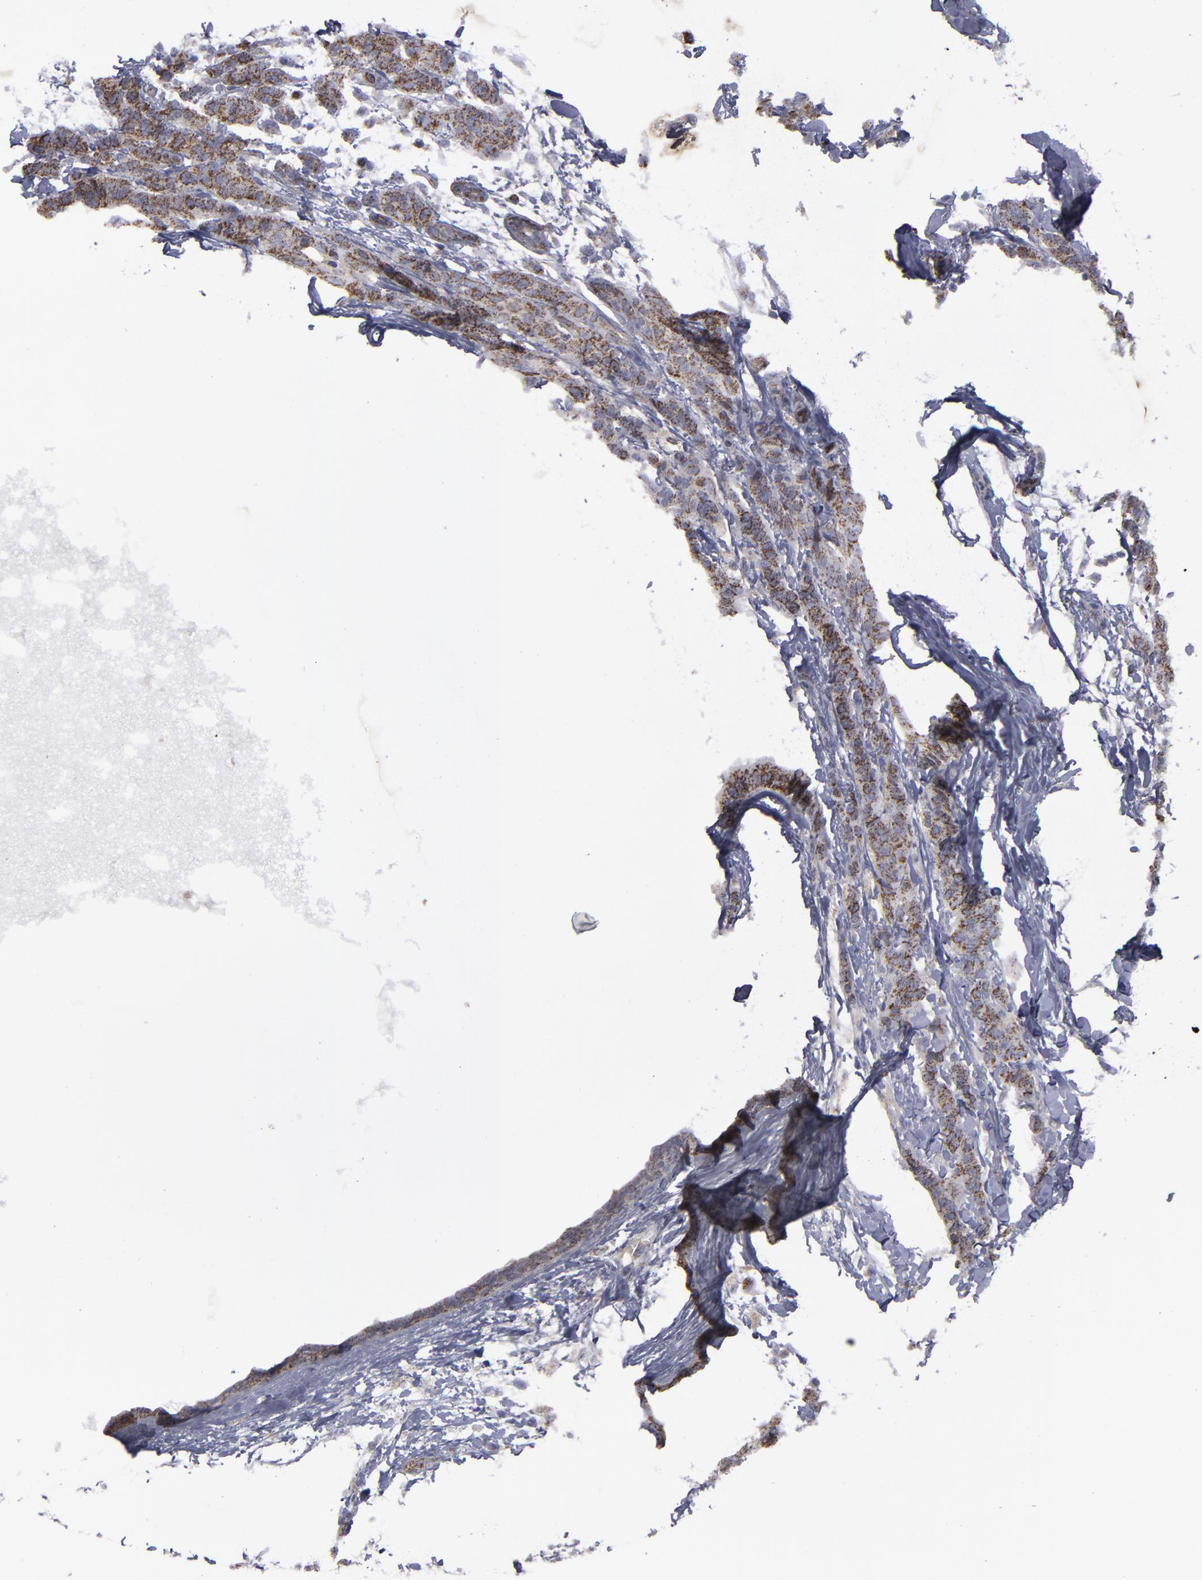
{"staining": {"intensity": "strong", "quantity": ">75%", "location": "cytoplasmic/membranous"}, "tissue": "breast cancer", "cell_type": "Tumor cells", "image_type": "cancer", "snomed": [{"axis": "morphology", "description": "Duct carcinoma"}, {"axis": "topography", "description": "Breast"}], "caption": "Brown immunohistochemical staining in human breast infiltrating ductal carcinoma displays strong cytoplasmic/membranous expression in approximately >75% of tumor cells. The staining was performed using DAB to visualize the protein expression in brown, while the nuclei were stained in blue with hematoxylin (Magnification: 20x).", "gene": "MYOM2", "patient": {"sex": "female", "age": 40}}